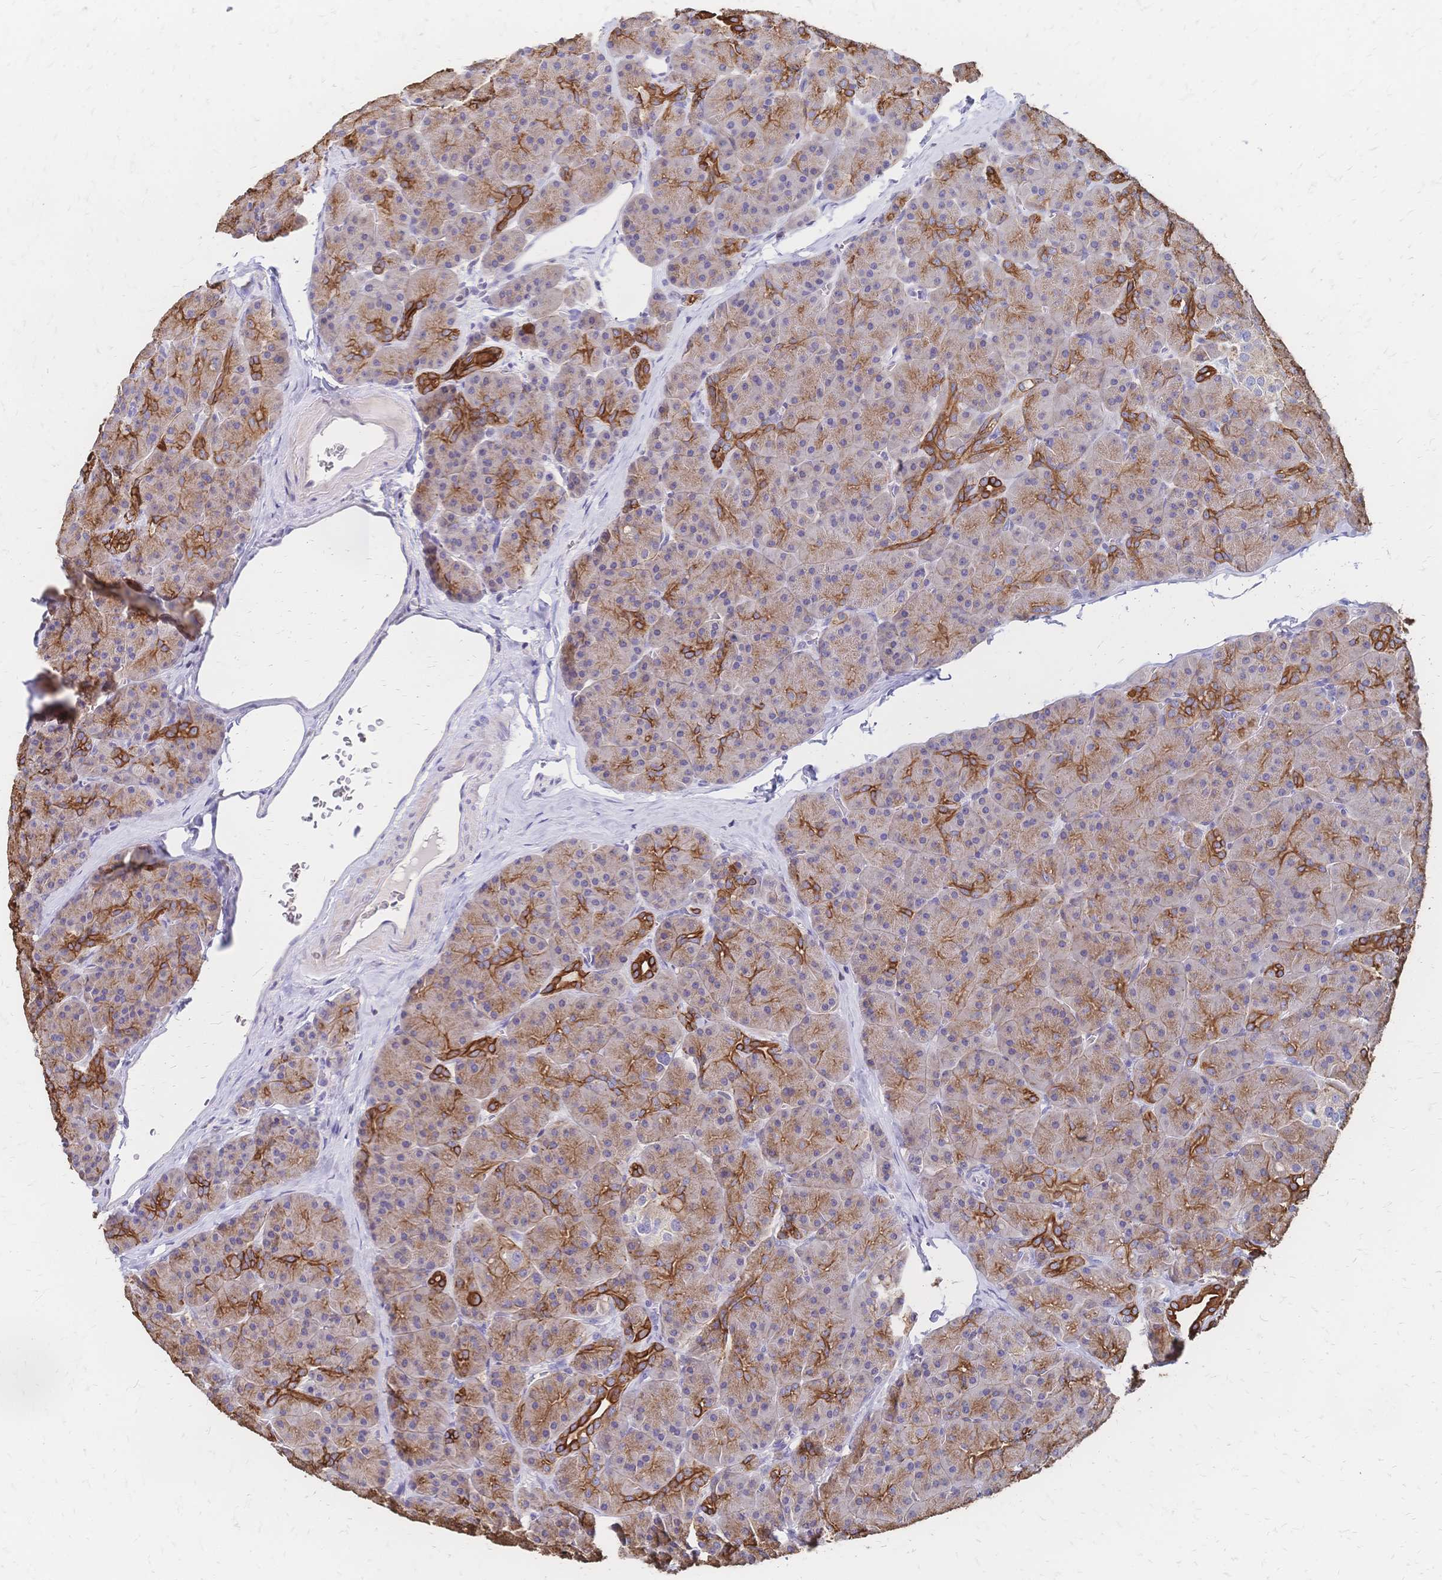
{"staining": {"intensity": "strong", "quantity": "25%-75%", "location": "cytoplasmic/membranous"}, "tissue": "pancreas", "cell_type": "Exocrine glandular cells", "image_type": "normal", "snomed": [{"axis": "morphology", "description": "Normal tissue, NOS"}, {"axis": "topography", "description": "Pancreas"}], "caption": "Immunohistochemical staining of normal human pancreas displays 25%-75% levels of strong cytoplasmic/membranous protein staining in approximately 25%-75% of exocrine glandular cells.", "gene": "DTNB", "patient": {"sex": "male", "age": 57}}